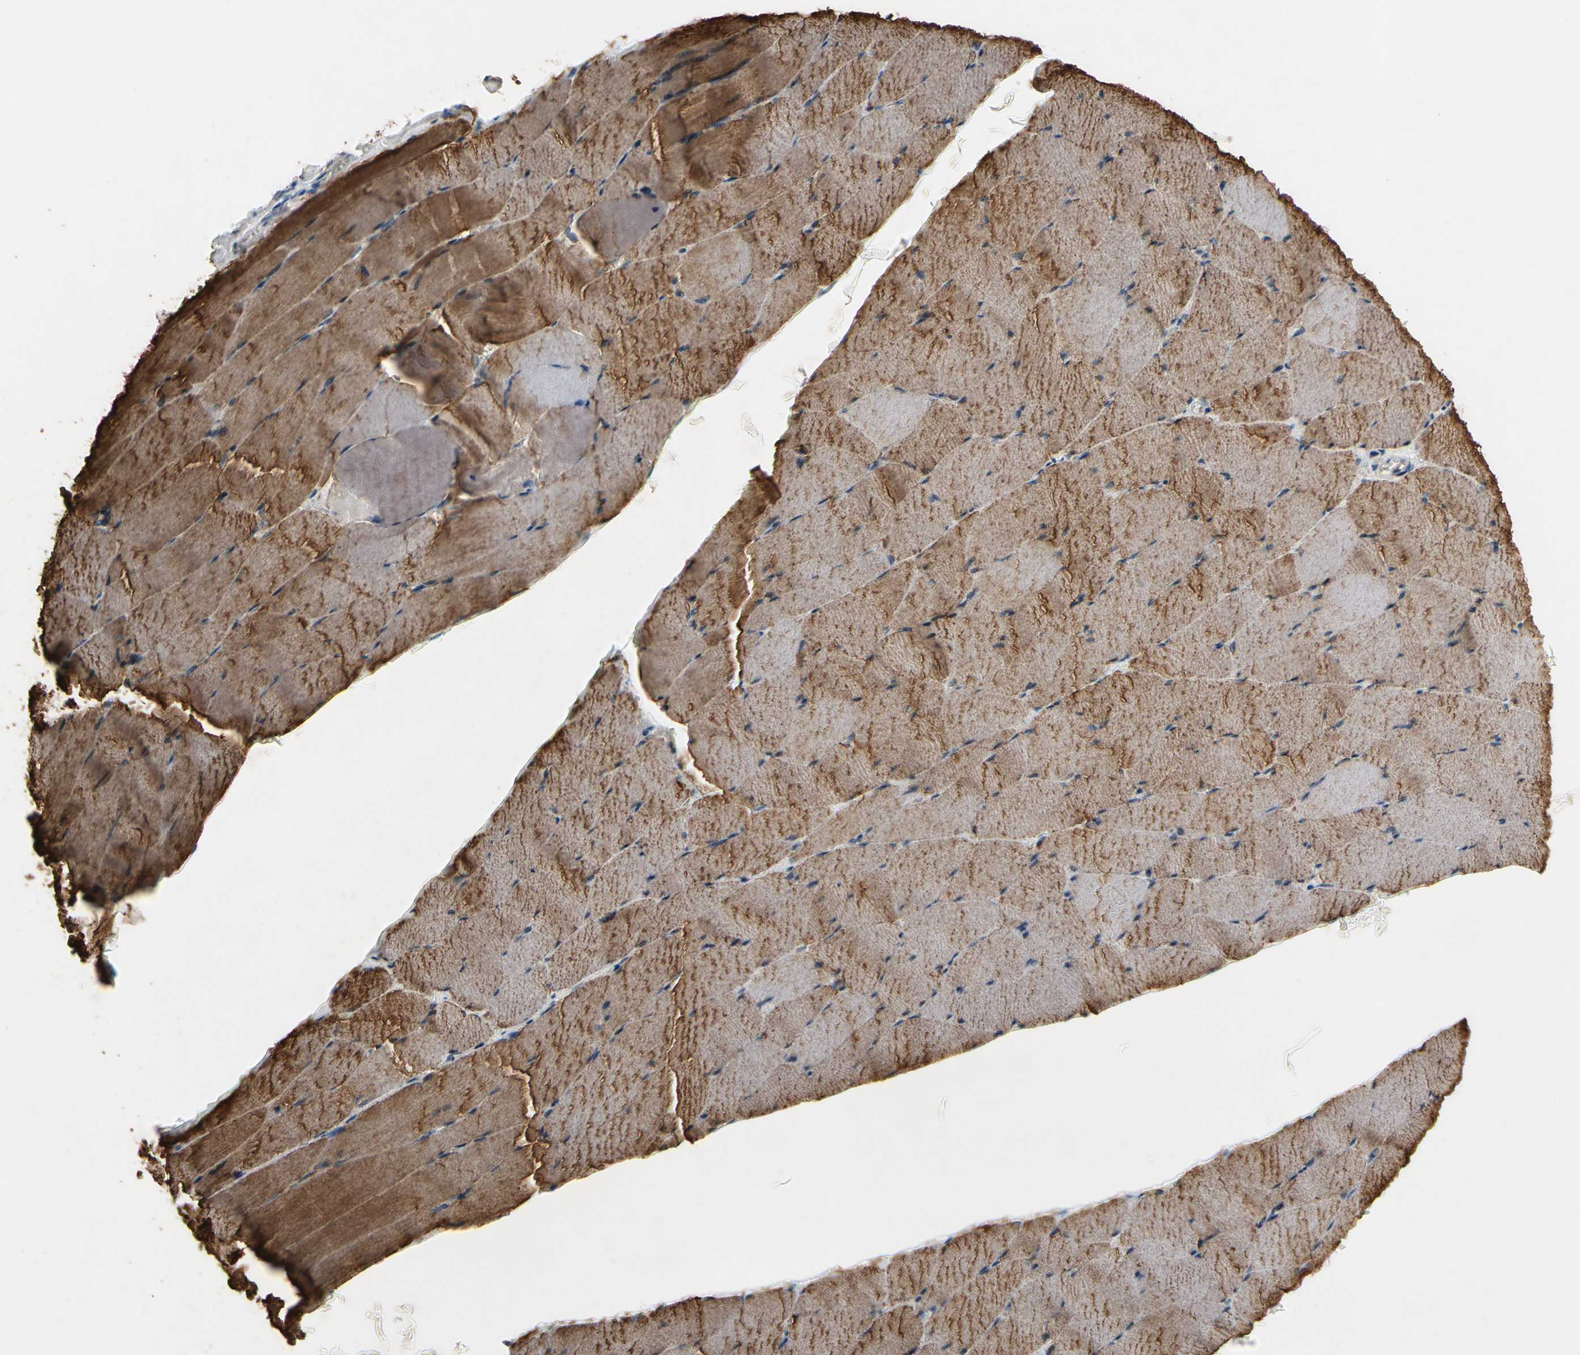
{"staining": {"intensity": "strong", "quantity": ">75%", "location": "cytoplasmic/membranous"}, "tissue": "skeletal muscle", "cell_type": "Myocytes", "image_type": "normal", "snomed": [{"axis": "morphology", "description": "Normal tissue, NOS"}, {"axis": "topography", "description": "Skeletal muscle"}], "caption": "Approximately >75% of myocytes in normal skeletal muscle display strong cytoplasmic/membranous protein positivity as visualized by brown immunohistochemical staining.", "gene": "PIP5K1B", "patient": {"sex": "male", "age": 62}}